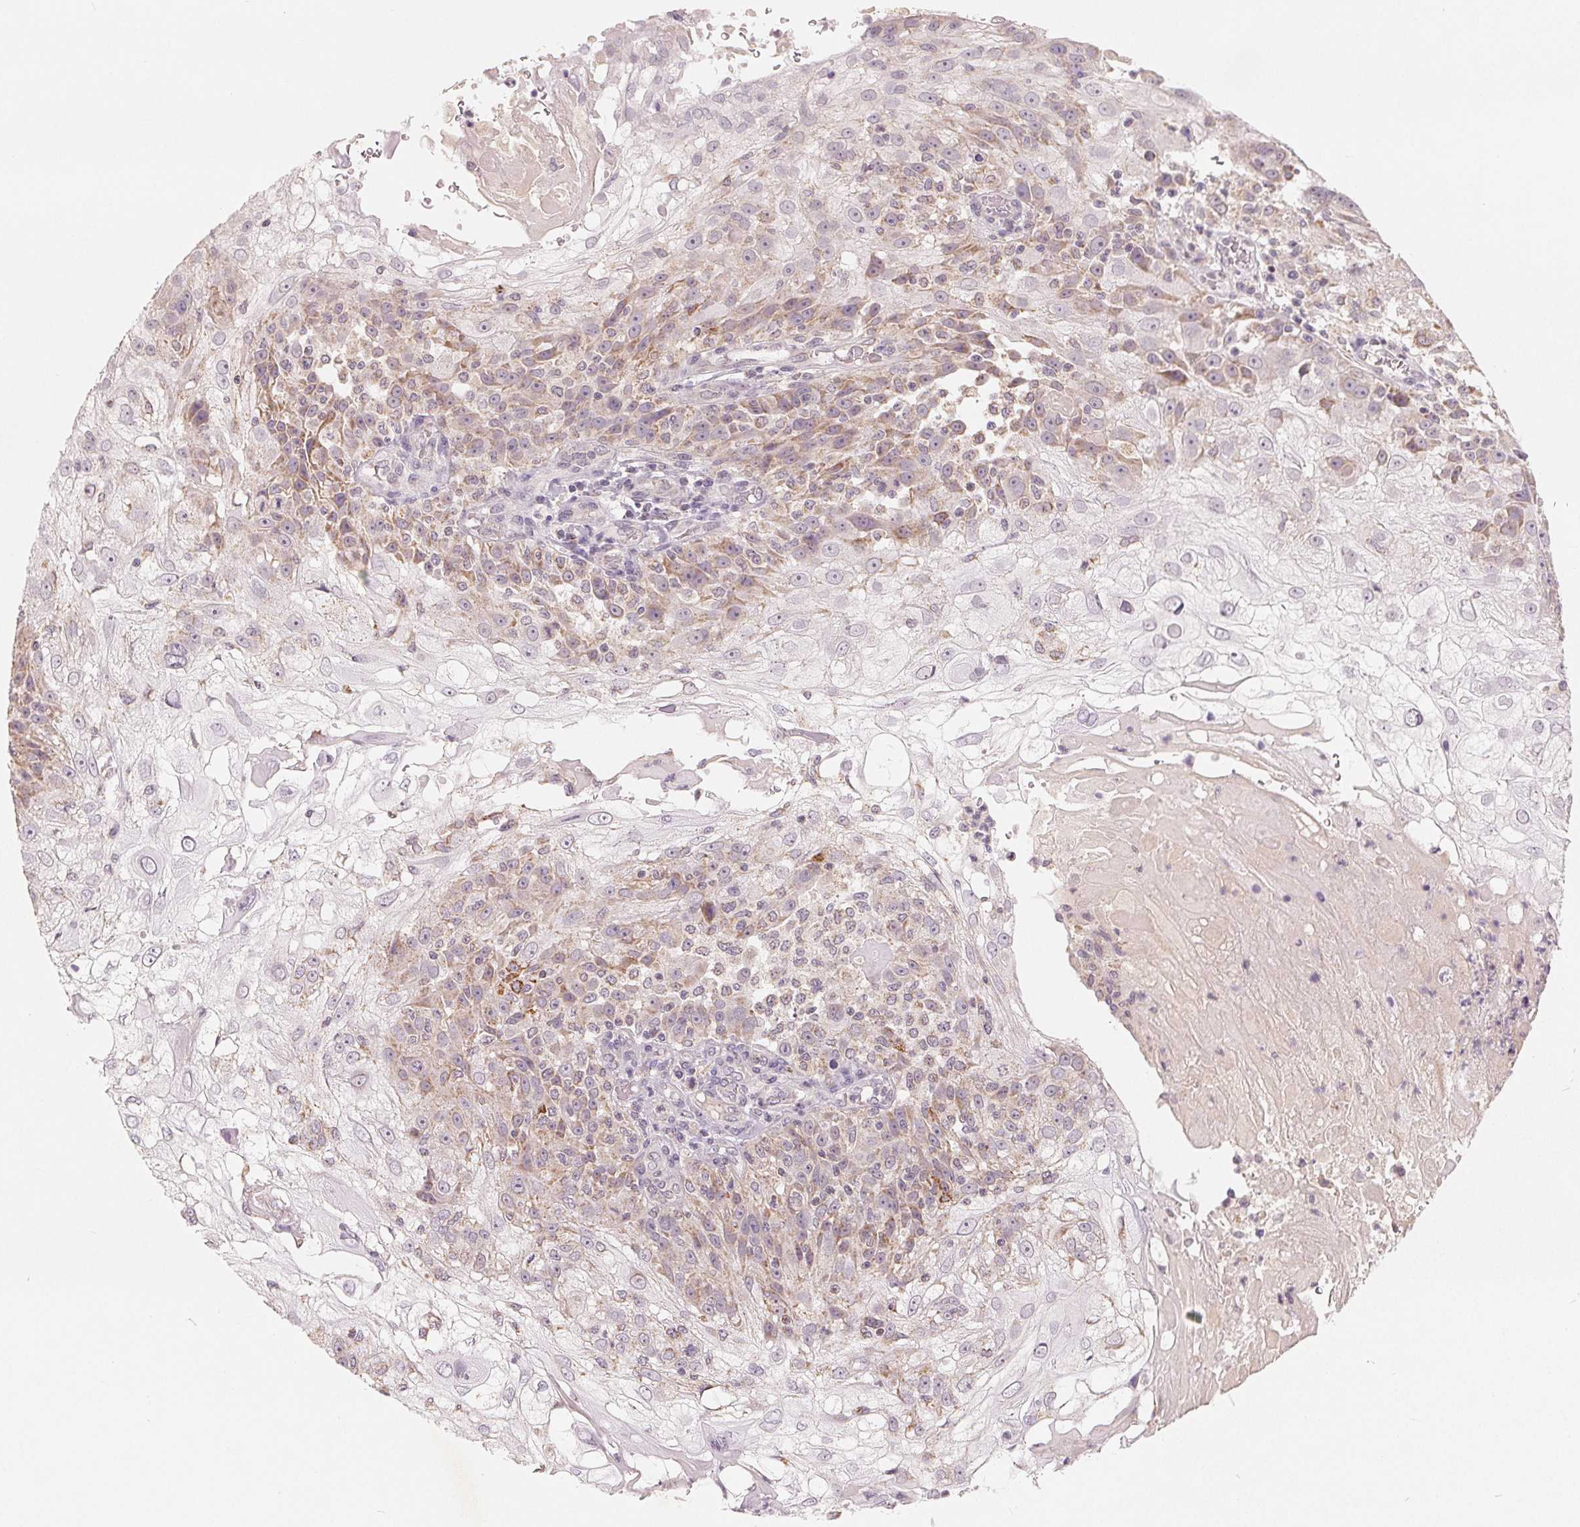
{"staining": {"intensity": "weak", "quantity": "25%-75%", "location": "cytoplasmic/membranous"}, "tissue": "skin cancer", "cell_type": "Tumor cells", "image_type": "cancer", "snomed": [{"axis": "morphology", "description": "Normal tissue, NOS"}, {"axis": "morphology", "description": "Squamous cell carcinoma, NOS"}, {"axis": "topography", "description": "Skin"}], "caption": "Human skin cancer (squamous cell carcinoma) stained with a brown dye displays weak cytoplasmic/membranous positive expression in approximately 25%-75% of tumor cells.", "gene": "GHITM", "patient": {"sex": "female", "age": 83}}